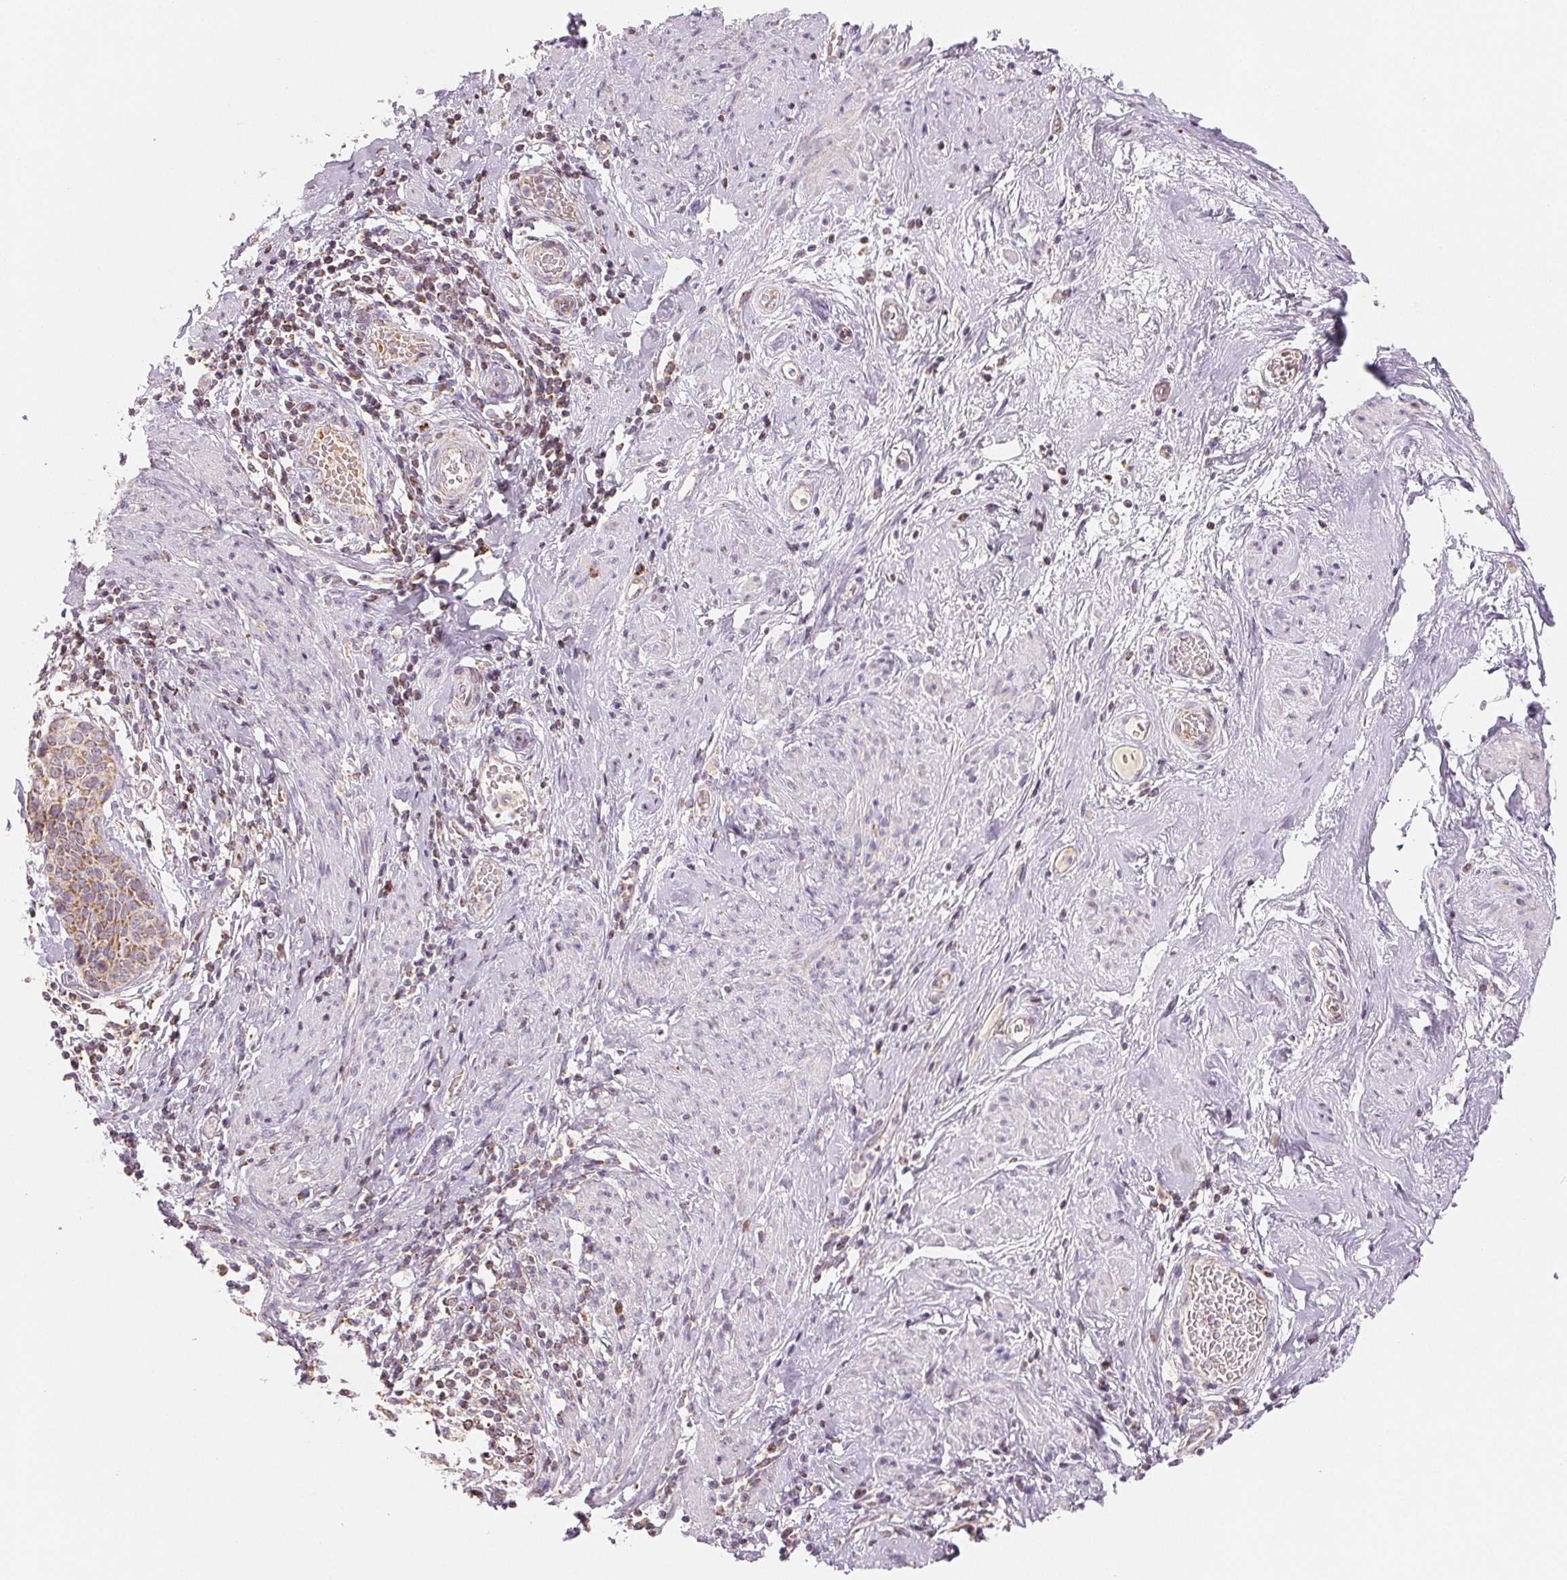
{"staining": {"intensity": "weak", "quantity": "25%-75%", "location": "cytoplasmic/membranous"}, "tissue": "cervical cancer", "cell_type": "Tumor cells", "image_type": "cancer", "snomed": [{"axis": "morphology", "description": "Squamous cell carcinoma, NOS"}, {"axis": "topography", "description": "Cervix"}], "caption": "Immunohistochemistry micrograph of human cervical squamous cell carcinoma stained for a protein (brown), which demonstrates low levels of weak cytoplasmic/membranous positivity in approximately 25%-75% of tumor cells.", "gene": "HINT2", "patient": {"sex": "female", "age": 69}}